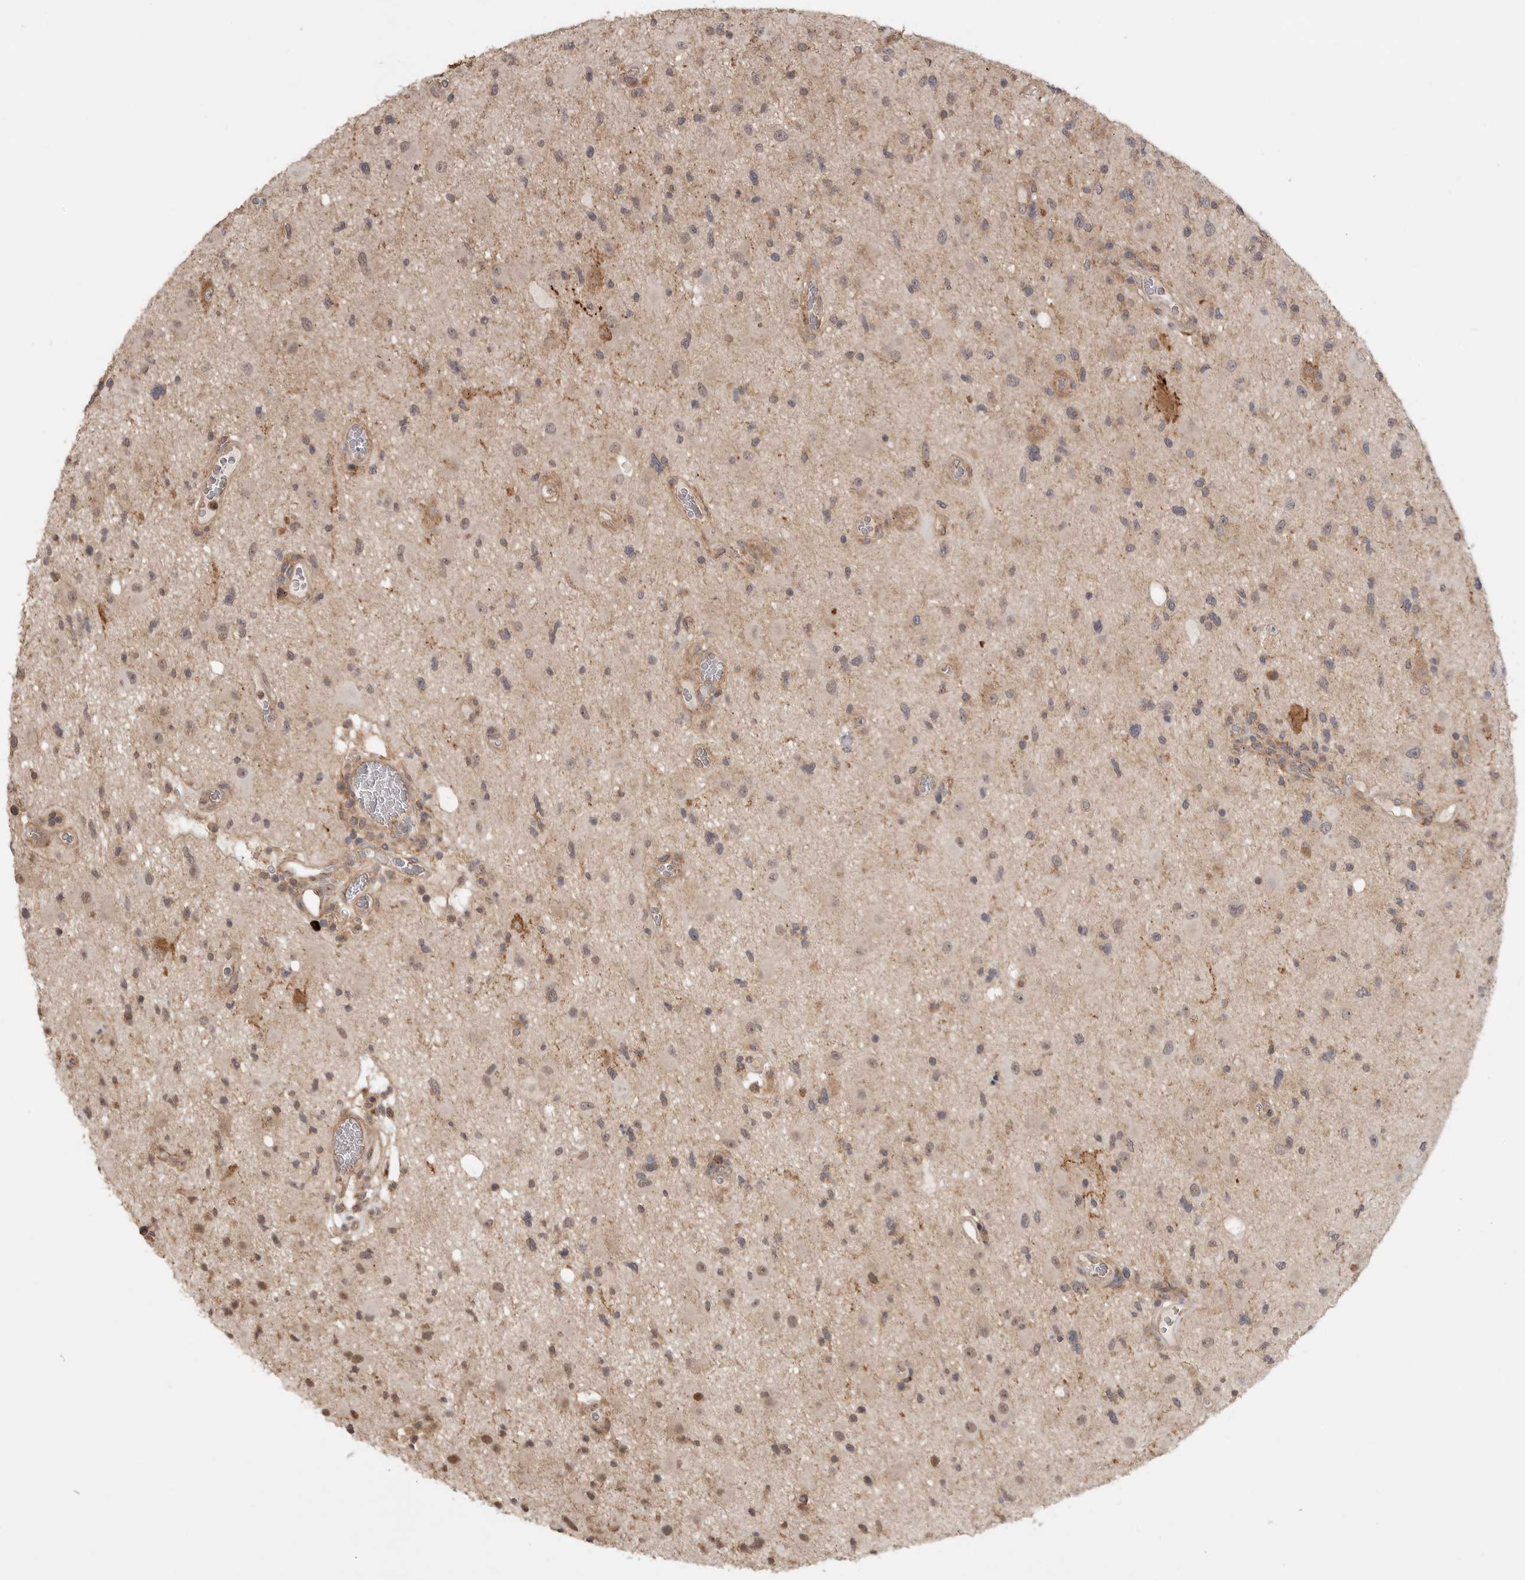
{"staining": {"intensity": "weak", "quantity": "25%-75%", "location": "cytoplasmic/membranous"}, "tissue": "glioma", "cell_type": "Tumor cells", "image_type": "cancer", "snomed": [{"axis": "morphology", "description": "Glioma, malignant, High grade"}, {"axis": "topography", "description": "Brain"}], "caption": "Brown immunohistochemical staining in human malignant high-grade glioma displays weak cytoplasmic/membranous expression in approximately 25%-75% of tumor cells.", "gene": "ZNF232", "patient": {"sex": "male", "age": 33}}